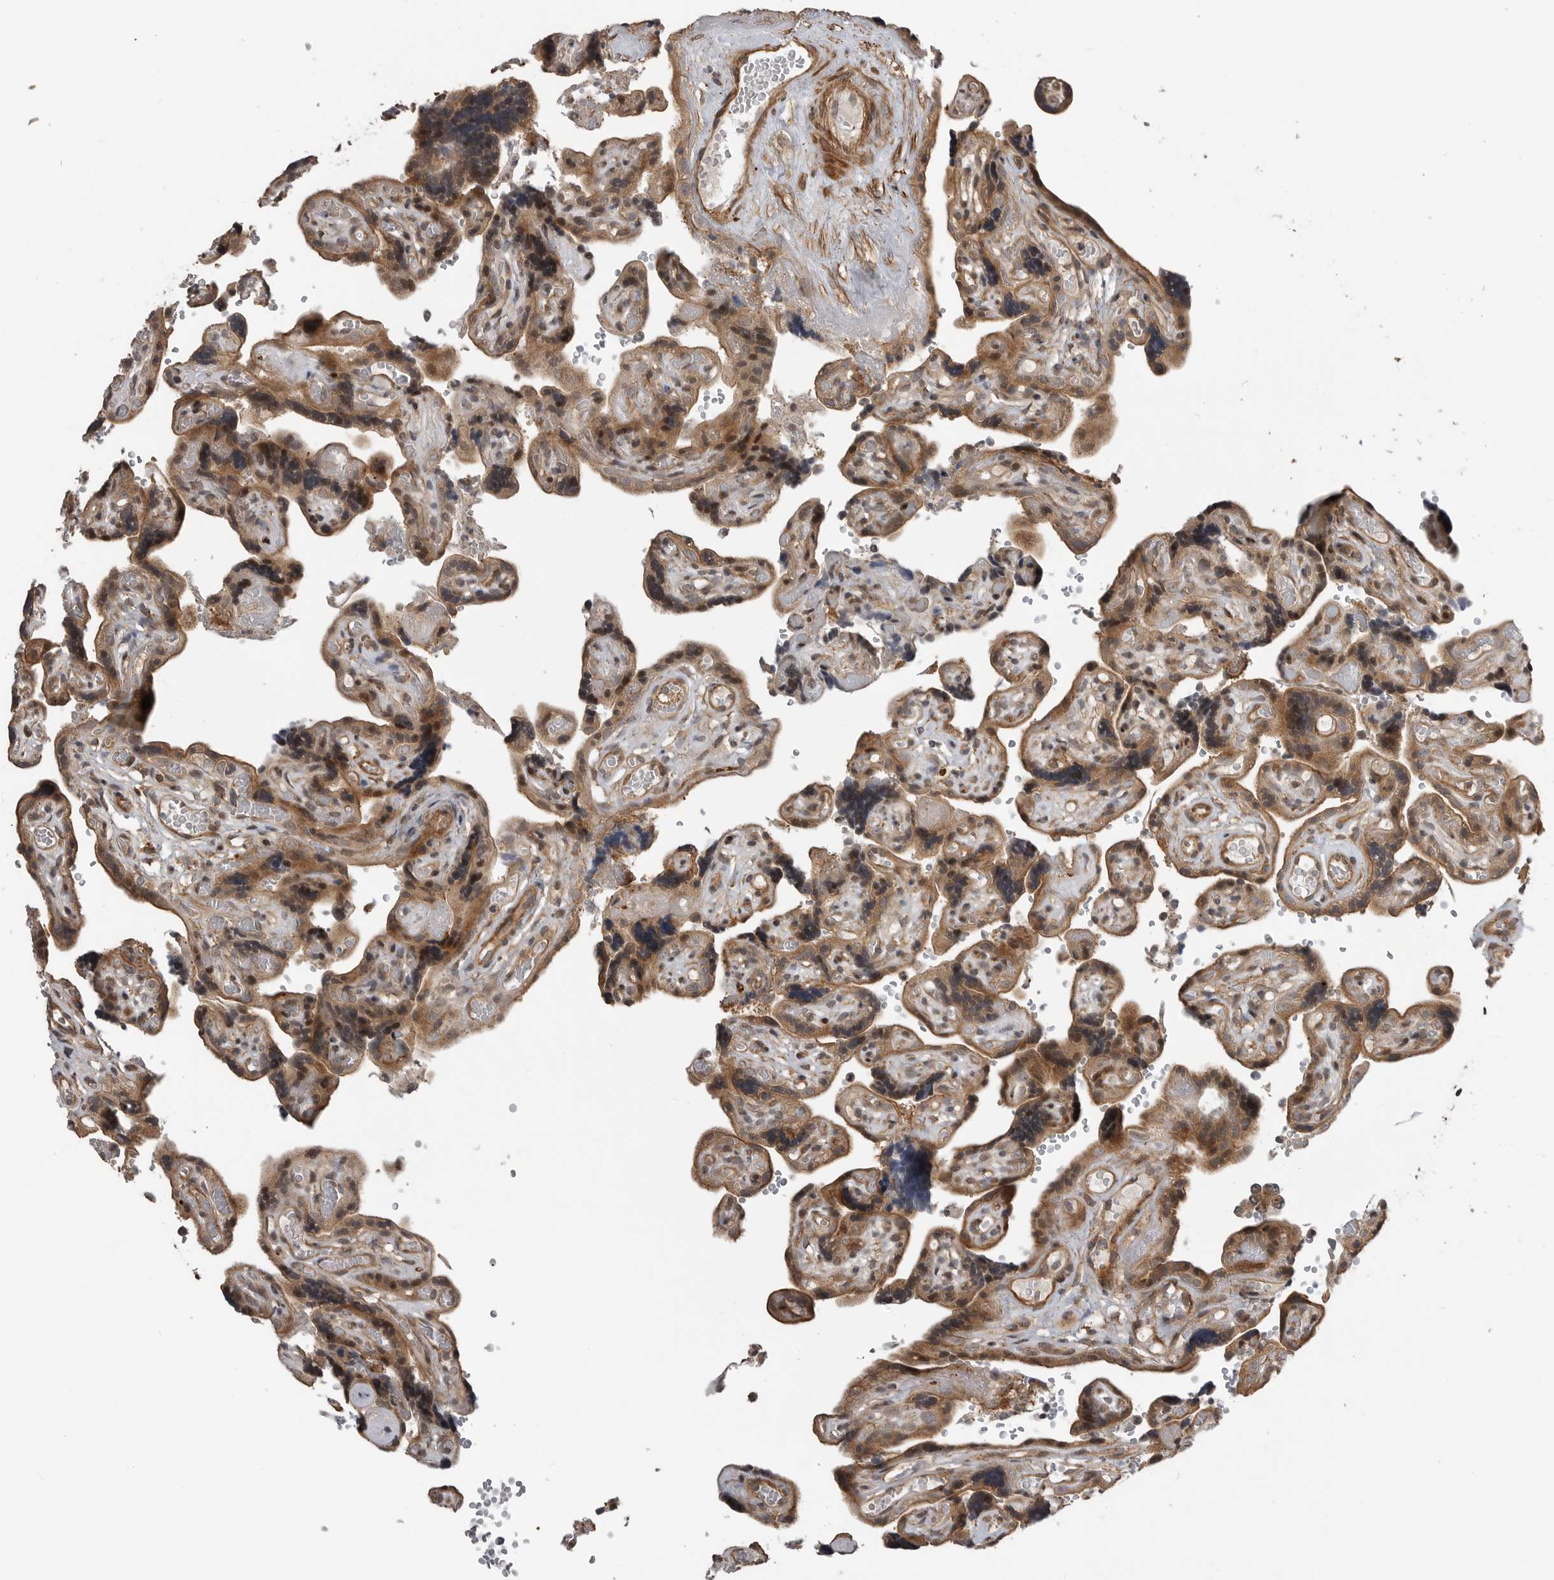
{"staining": {"intensity": "weak", "quantity": "<25%", "location": "cytoplasmic/membranous"}, "tissue": "placenta", "cell_type": "Decidual cells", "image_type": "normal", "snomed": [{"axis": "morphology", "description": "Normal tissue, NOS"}, {"axis": "topography", "description": "Placenta"}], "caption": "An immunohistochemistry photomicrograph of unremarkable placenta is shown. There is no staining in decidual cells of placenta.", "gene": "TRIM56", "patient": {"sex": "female", "age": 30}}